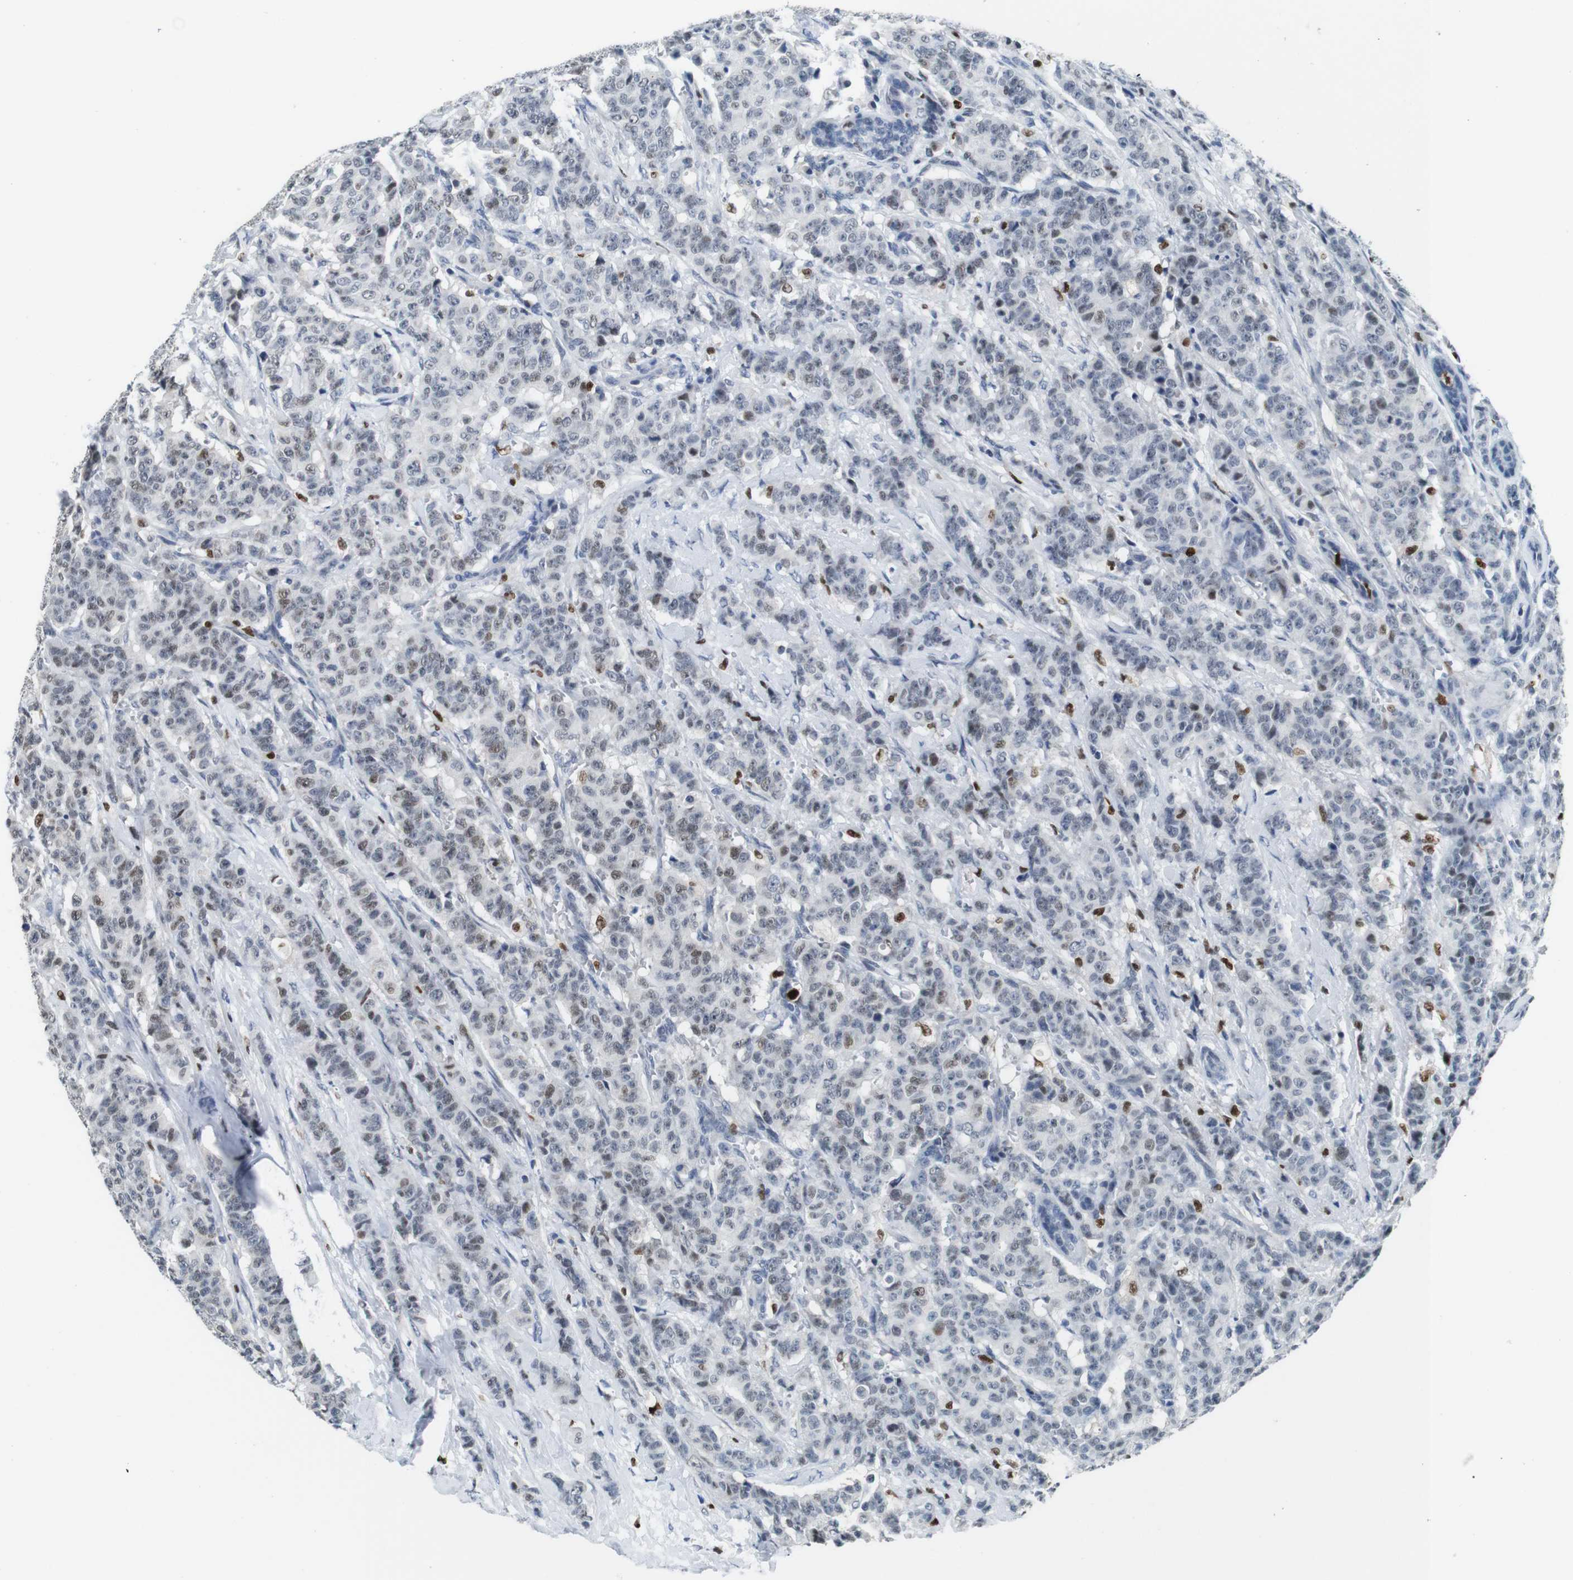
{"staining": {"intensity": "moderate", "quantity": "<25%", "location": "nuclear"}, "tissue": "breast cancer", "cell_type": "Tumor cells", "image_type": "cancer", "snomed": [{"axis": "morphology", "description": "Normal tissue, NOS"}, {"axis": "morphology", "description": "Duct carcinoma"}, {"axis": "topography", "description": "Breast"}], "caption": "About <25% of tumor cells in invasive ductal carcinoma (breast) demonstrate moderate nuclear protein staining as visualized by brown immunohistochemical staining.", "gene": "IRF8", "patient": {"sex": "female", "age": 40}}